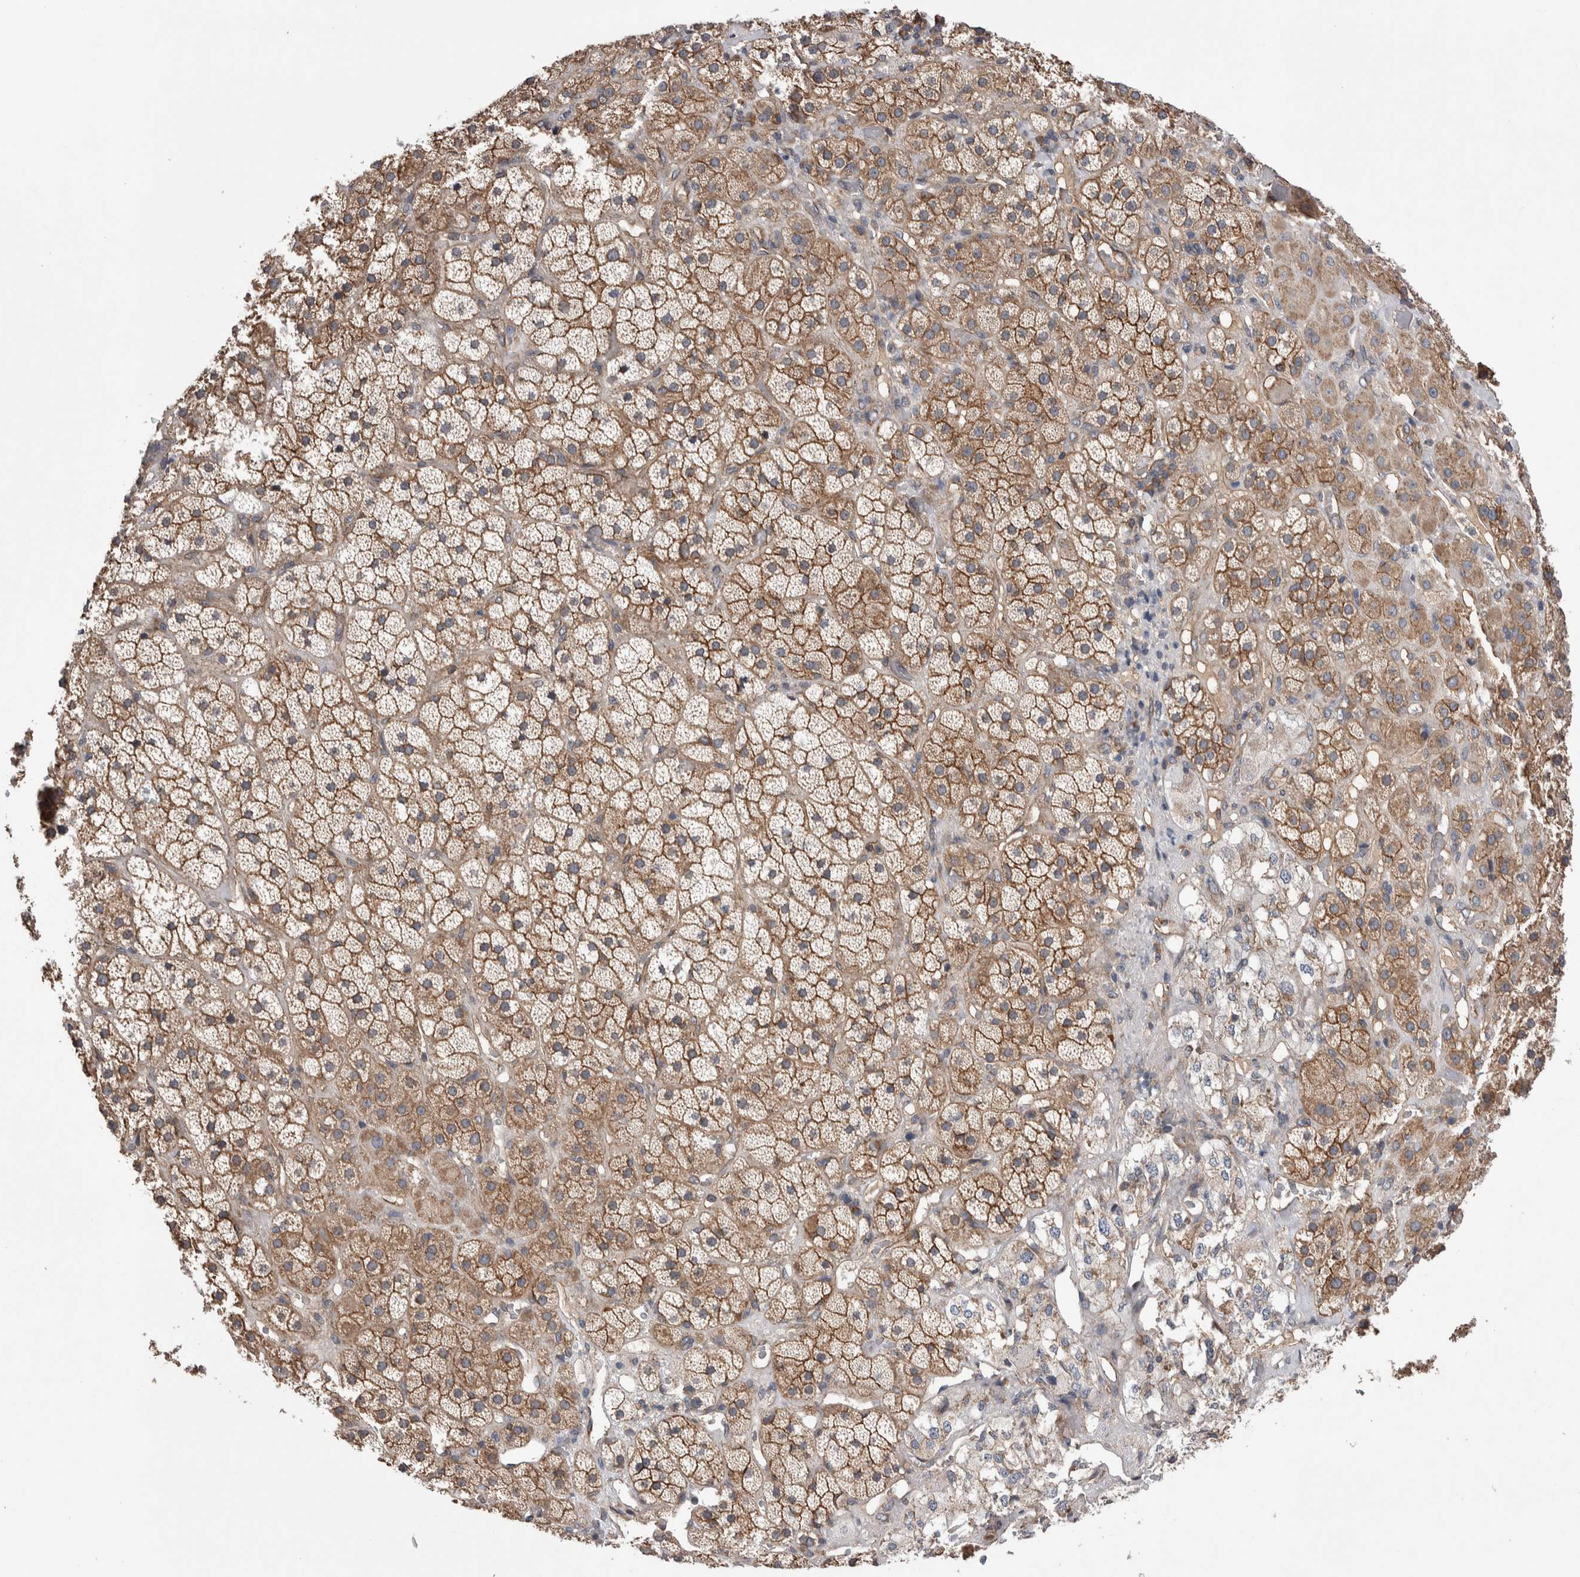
{"staining": {"intensity": "moderate", "quantity": ">75%", "location": "cytoplasmic/membranous"}, "tissue": "adrenal gland", "cell_type": "Glandular cells", "image_type": "normal", "snomed": [{"axis": "morphology", "description": "Normal tissue, NOS"}, {"axis": "topography", "description": "Adrenal gland"}], "caption": "Immunohistochemical staining of normal adrenal gland shows medium levels of moderate cytoplasmic/membranous expression in about >75% of glandular cells.", "gene": "LIMA1", "patient": {"sex": "male", "age": 57}}